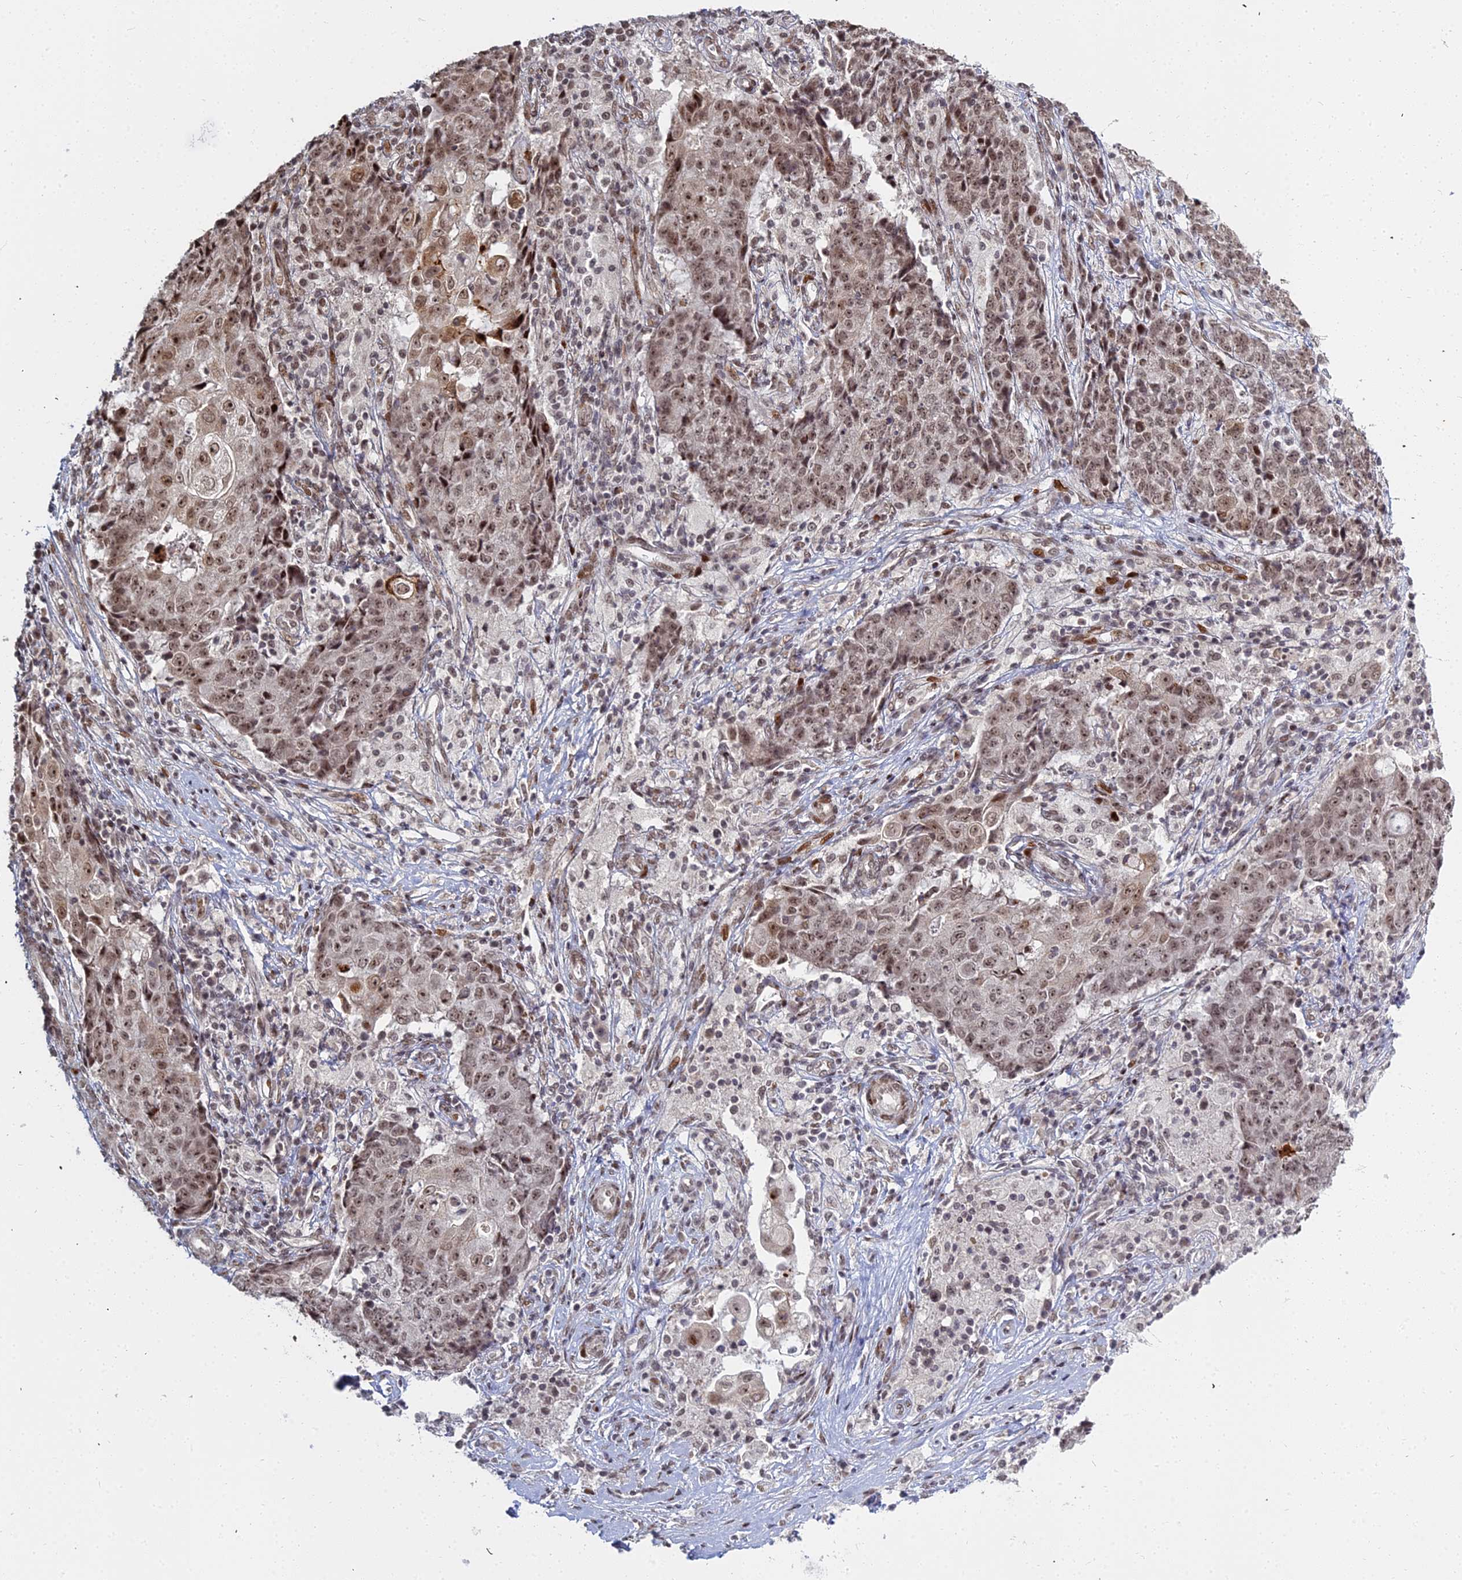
{"staining": {"intensity": "moderate", "quantity": ">75%", "location": "nuclear"}, "tissue": "ovarian cancer", "cell_type": "Tumor cells", "image_type": "cancer", "snomed": [{"axis": "morphology", "description": "Carcinoma, endometroid"}, {"axis": "topography", "description": "Ovary"}], "caption": "Ovarian cancer stained with a brown dye demonstrates moderate nuclear positive expression in approximately >75% of tumor cells.", "gene": "ABCA2", "patient": {"sex": "female", "age": 42}}